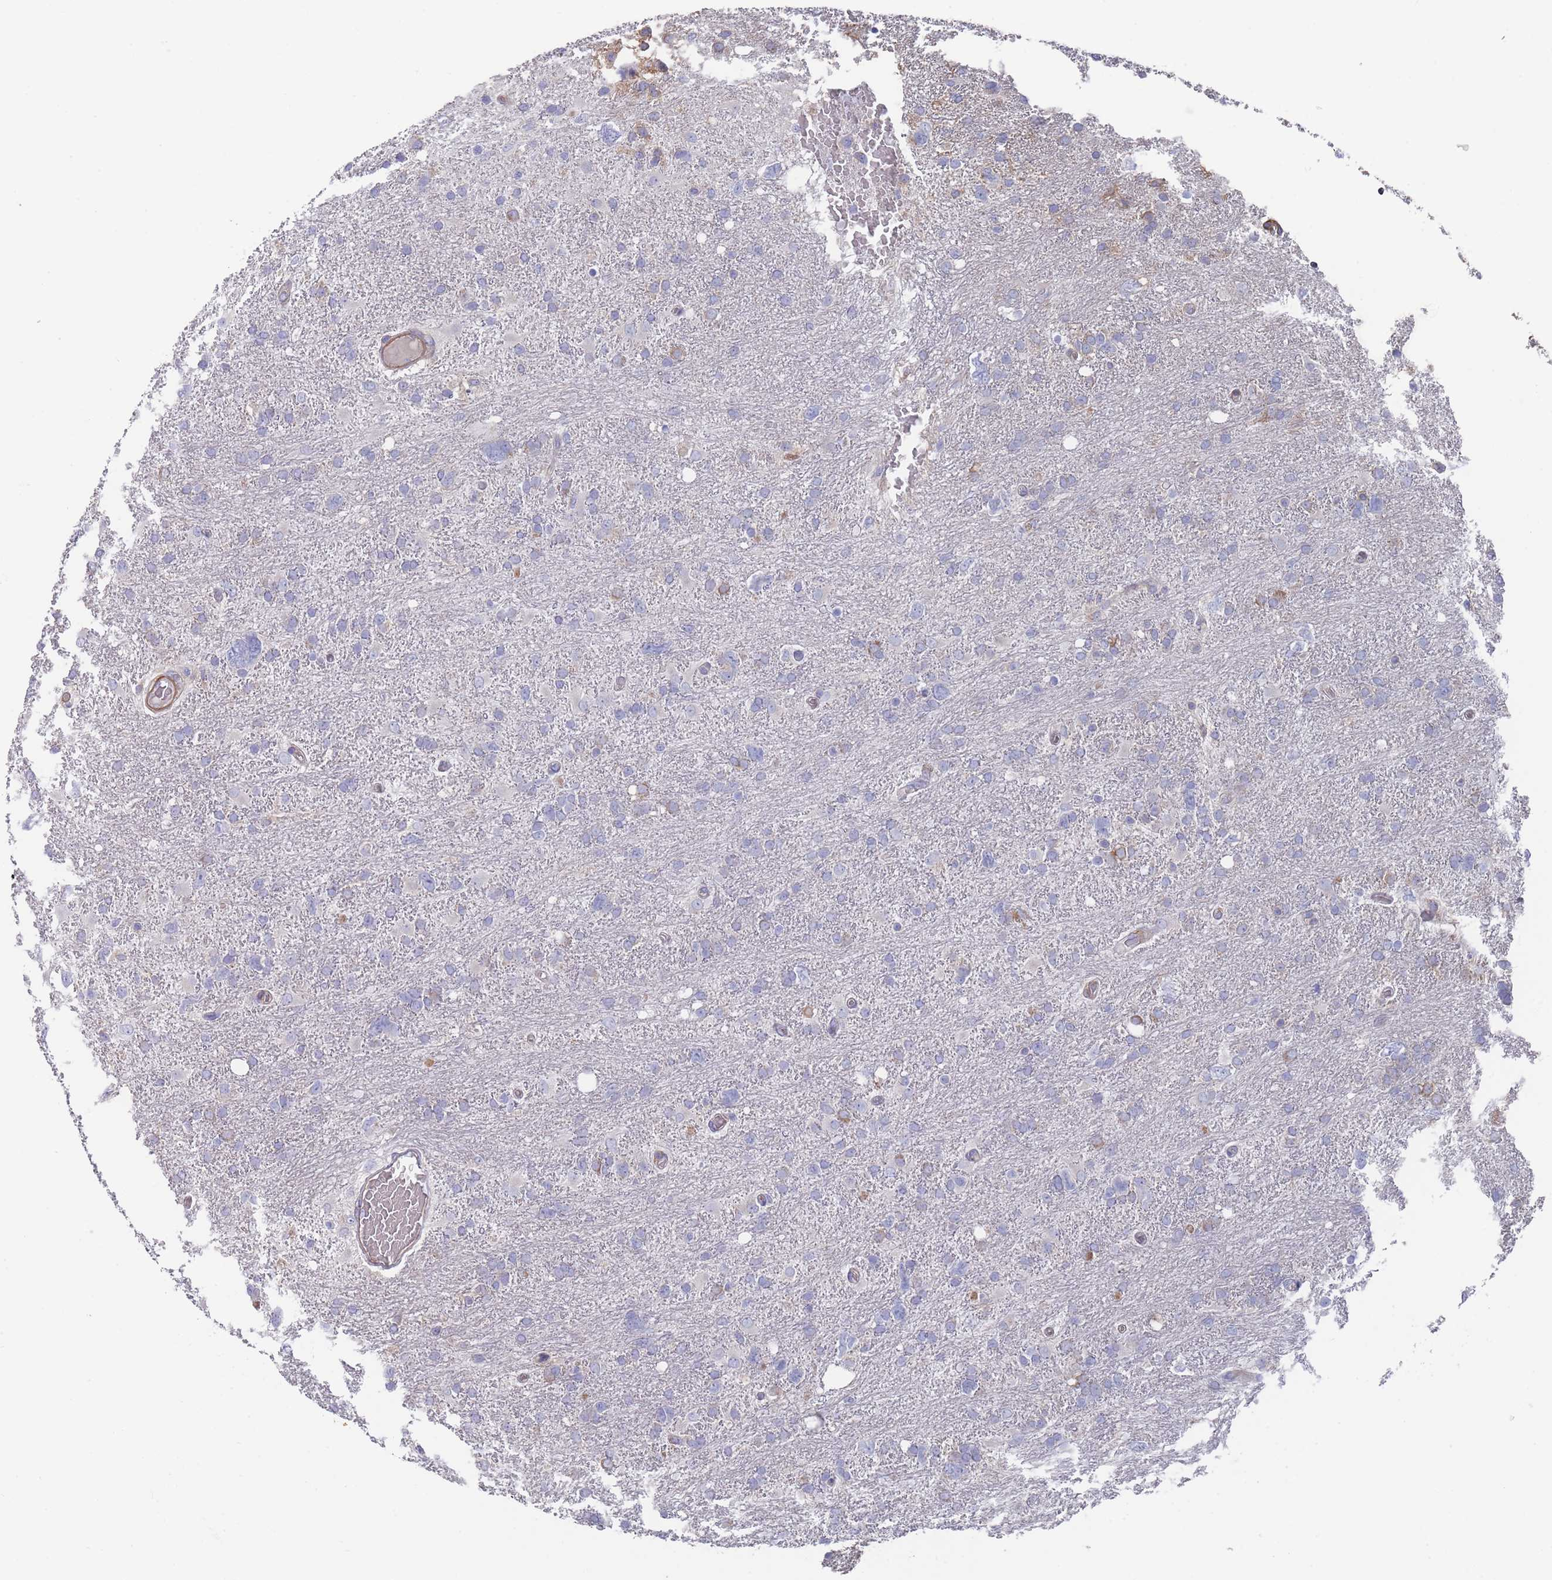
{"staining": {"intensity": "negative", "quantity": "none", "location": "none"}, "tissue": "glioma", "cell_type": "Tumor cells", "image_type": "cancer", "snomed": [{"axis": "morphology", "description": "Glioma, malignant, High grade"}, {"axis": "topography", "description": "Brain"}], "caption": "Image shows no protein positivity in tumor cells of glioma tissue.", "gene": "SCCPDH", "patient": {"sex": "male", "age": 61}}